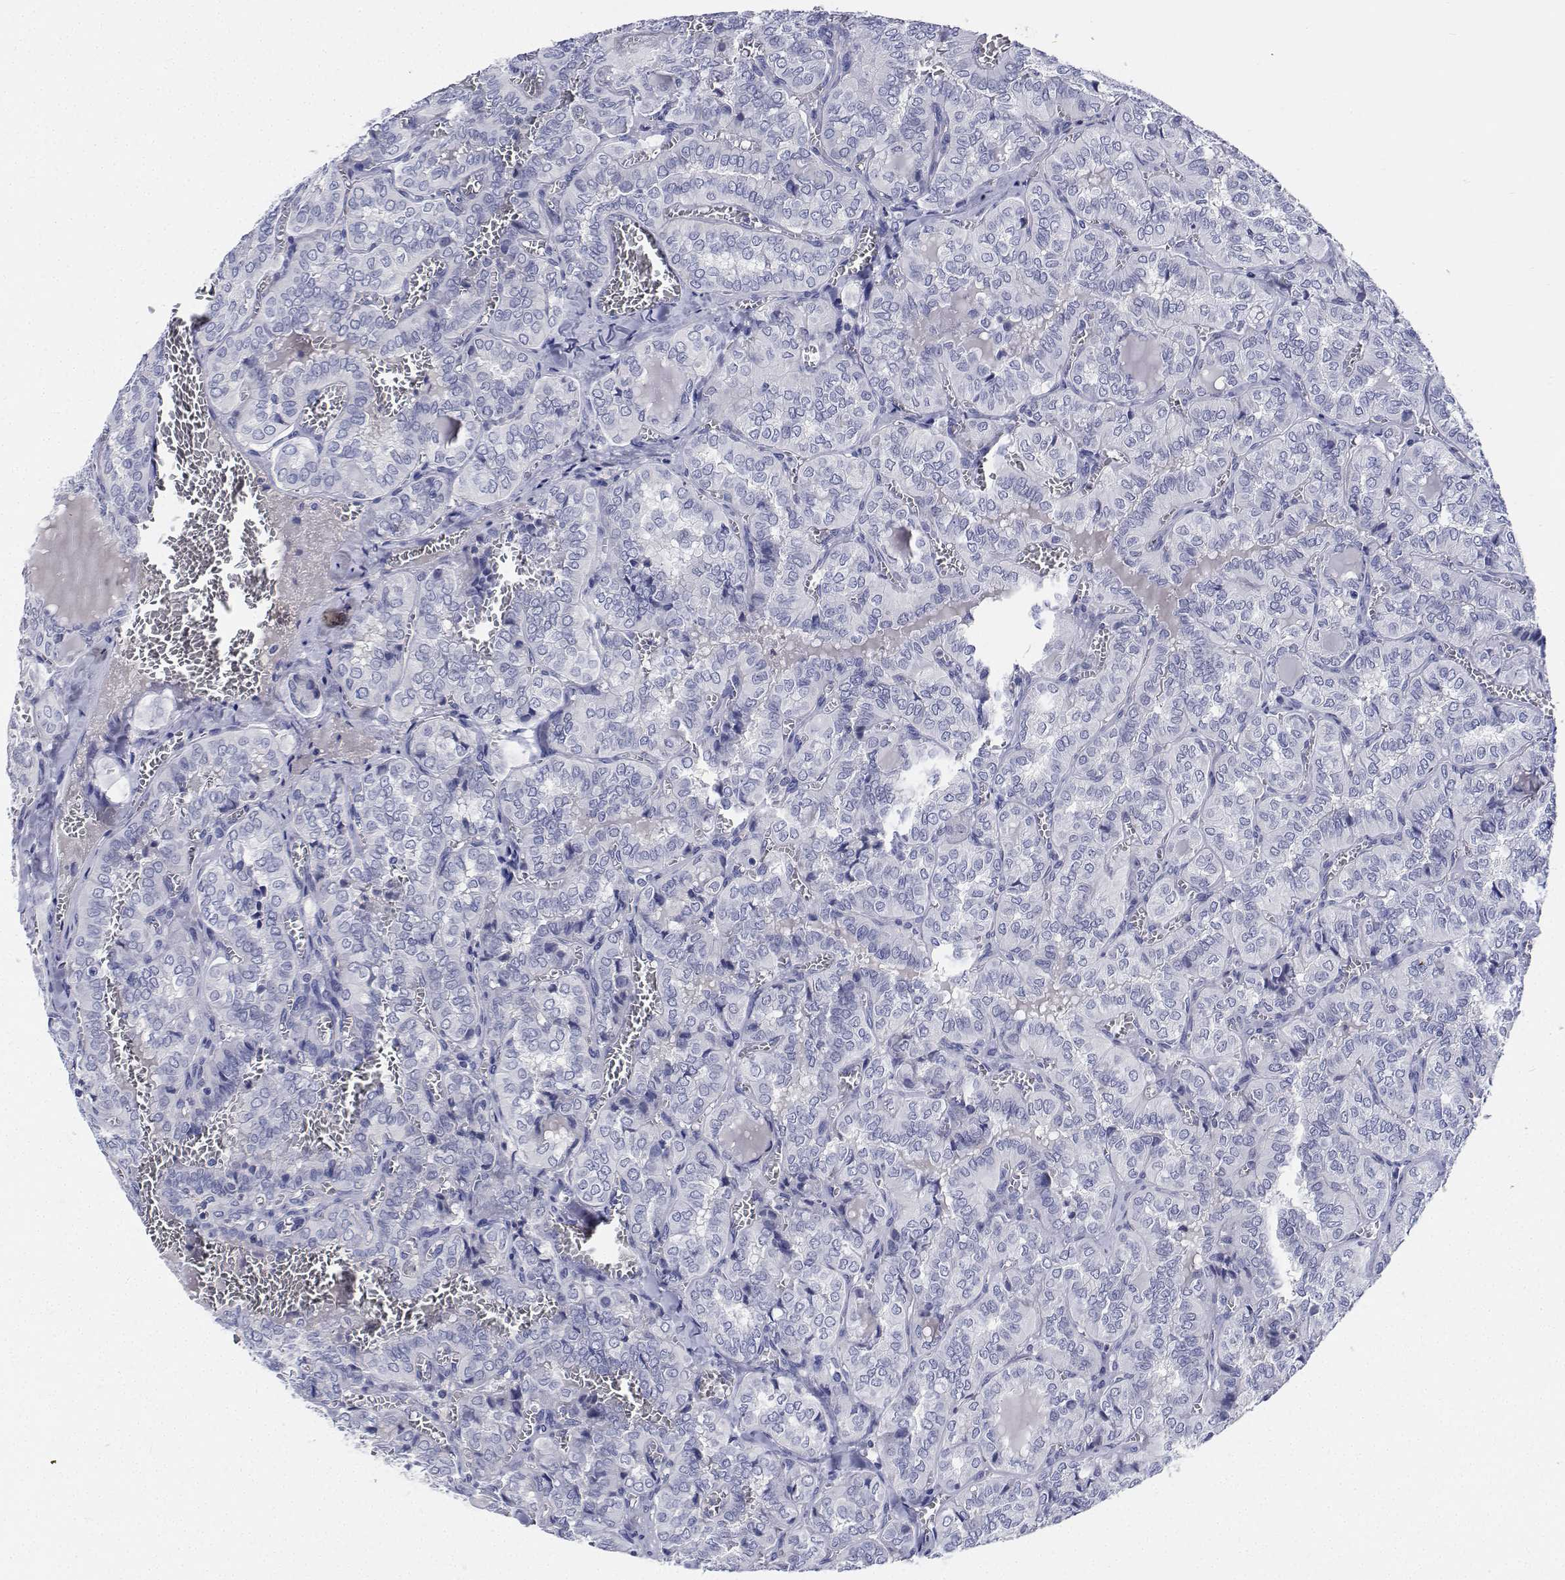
{"staining": {"intensity": "negative", "quantity": "none", "location": "none"}, "tissue": "thyroid cancer", "cell_type": "Tumor cells", "image_type": "cancer", "snomed": [{"axis": "morphology", "description": "Papillary adenocarcinoma, NOS"}, {"axis": "topography", "description": "Thyroid gland"}], "caption": "This is a micrograph of immunohistochemistry (IHC) staining of papillary adenocarcinoma (thyroid), which shows no staining in tumor cells.", "gene": "PLXNA4", "patient": {"sex": "female", "age": 41}}